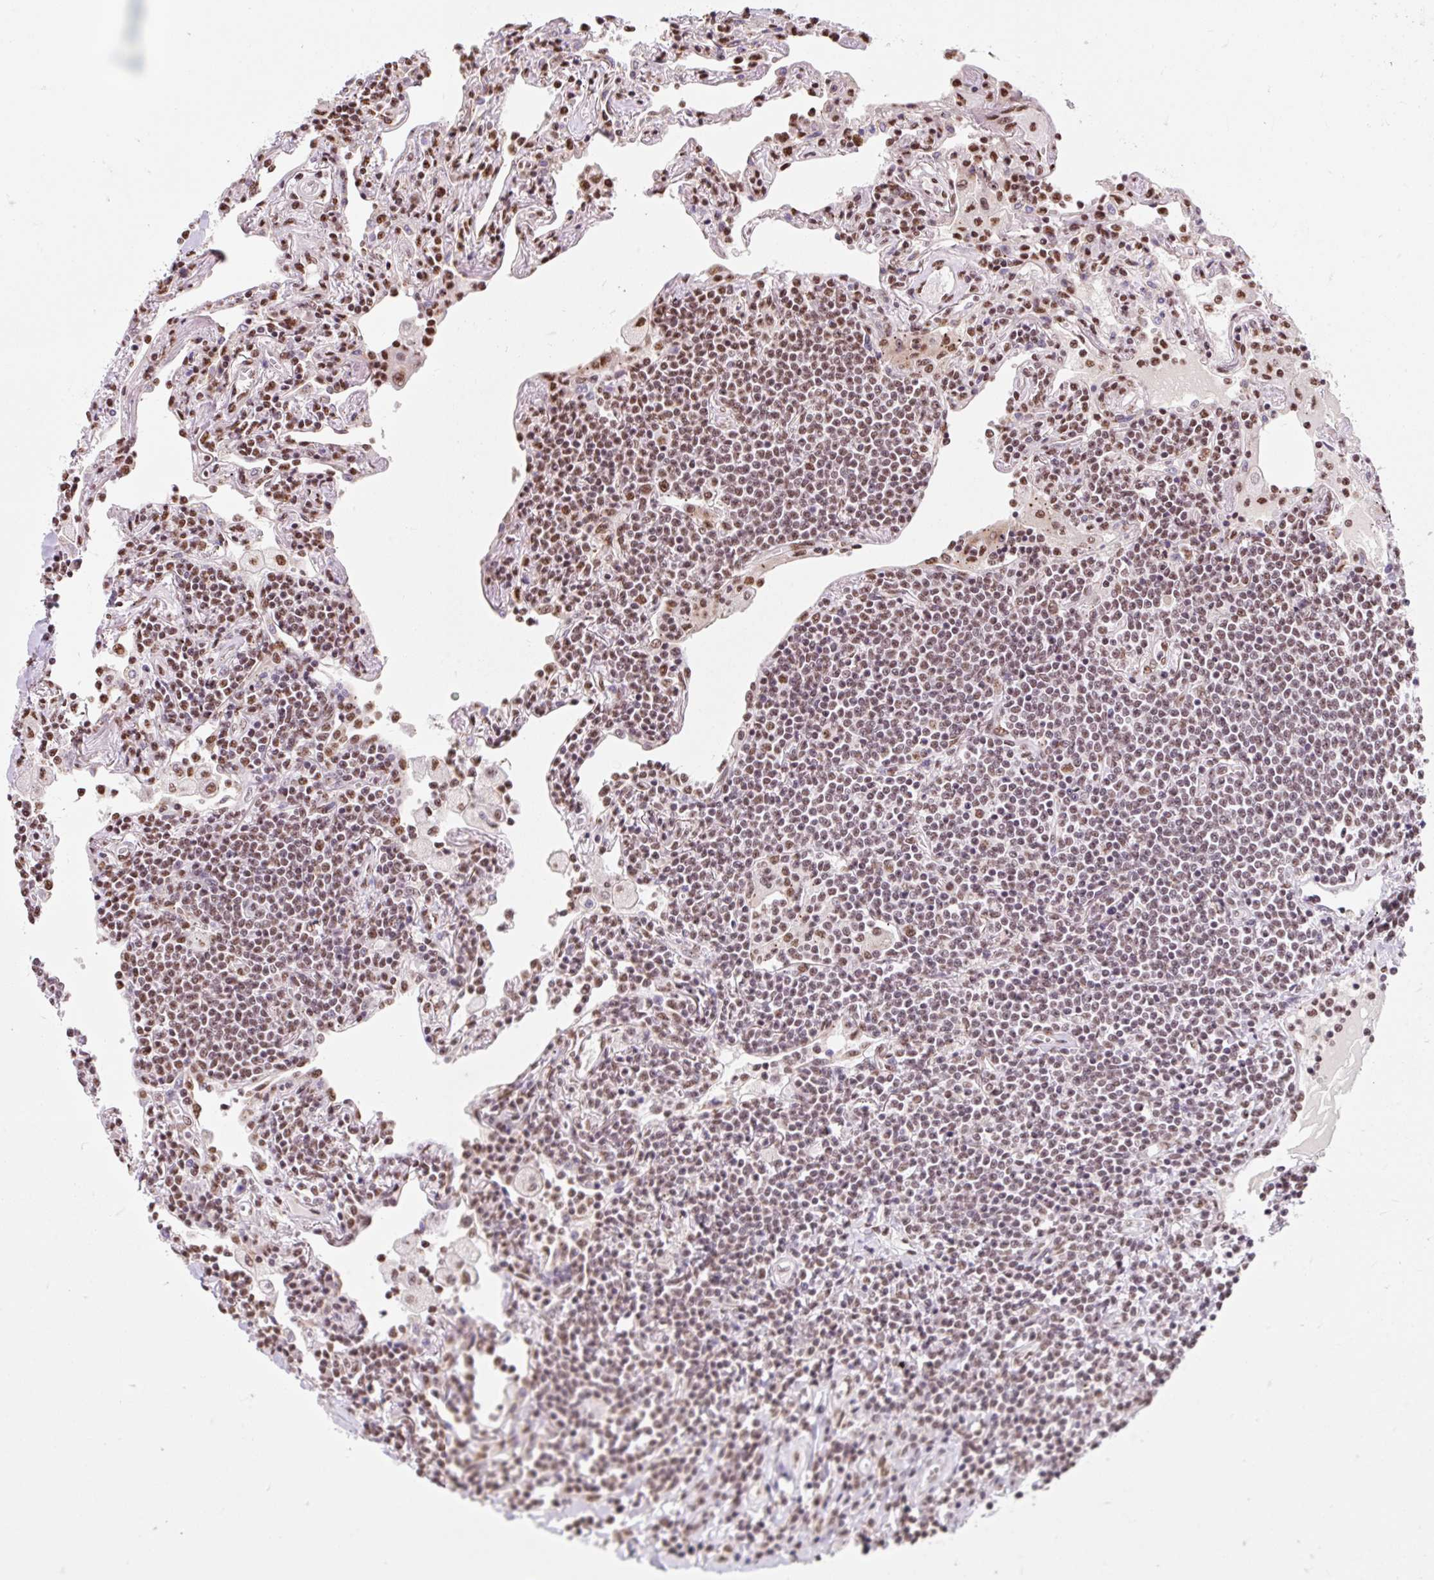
{"staining": {"intensity": "moderate", "quantity": "25%-75%", "location": "nuclear"}, "tissue": "lymphoma", "cell_type": "Tumor cells", "image_type": "cancer", "snomed": [{"axis": "morphology", "description": "Malignant lymphoma, non-Hodgkin's type, Low grade"}, {"axis": "topography", "description": "Lung"}], "caption": "Malignant lymphoma, non-Hodgkin's type (low-grade) was stained to show a protein in brown. There is medium levels of moderate nuclear positivity in about 25%-75% of tumor cells.", "gene": "BICRA", "patient": {"sex": "female", "age": 71}}